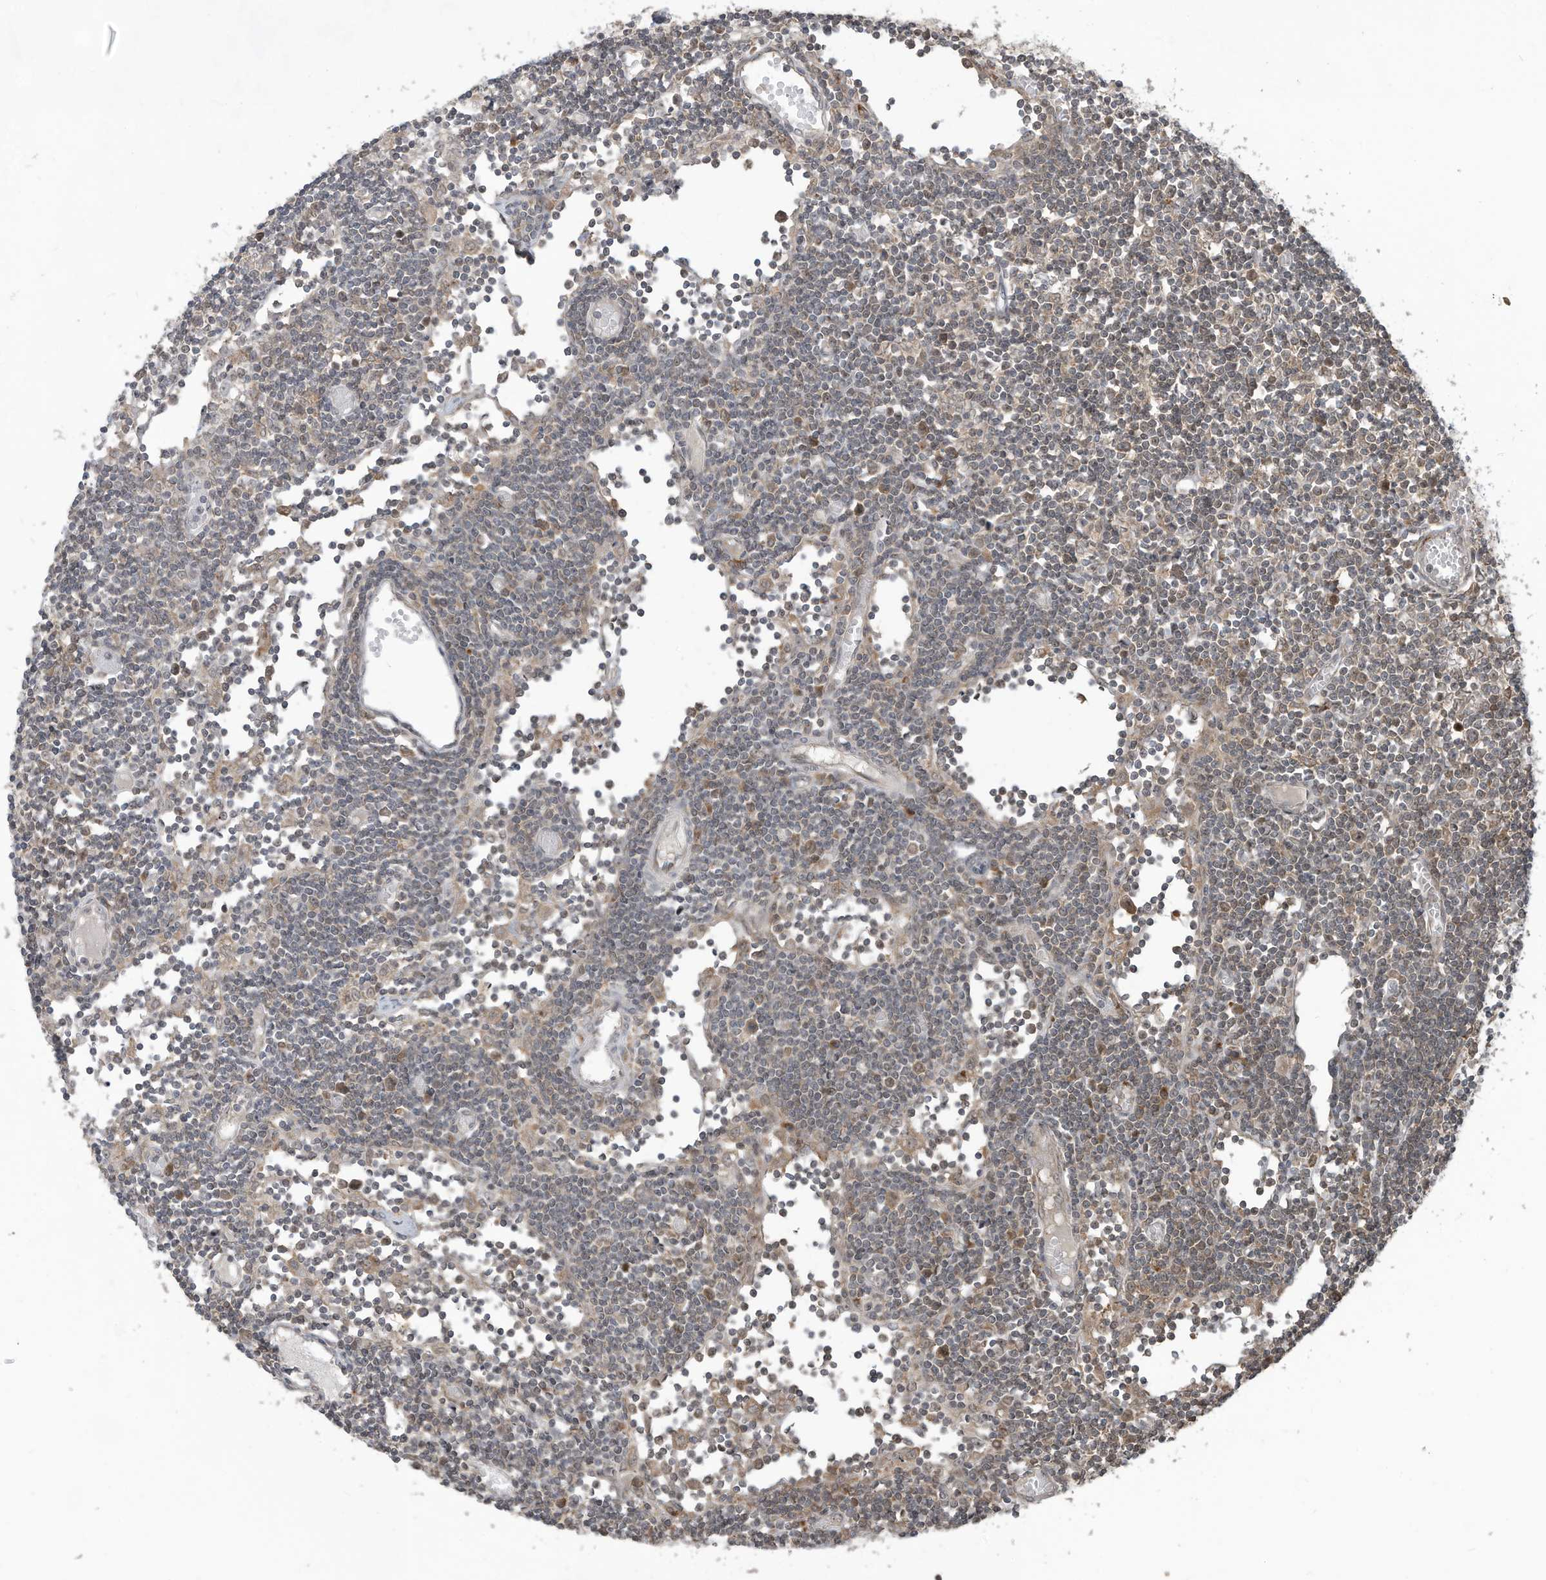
{"staining": {"intensity": "weak", "quantity": ">75%", "location": "cytoplasmic/membranous"}, "tissue": "lymph node", "cell_type": "Germinal center cells", "image_type": "normal", "snomed": [{"axis": "morphology", "description": "Normal tissue, NOS"}, {"axis": "topography", "description": "Lymph node"}], "caption": "Brown immunohistochemical staining in normal lymph node exhibits weak cytoplasmic/membranous positivity in about >75% of germinal center cells.", "gene": "CARF", "patient": {"sex": "female", "age": 11}}